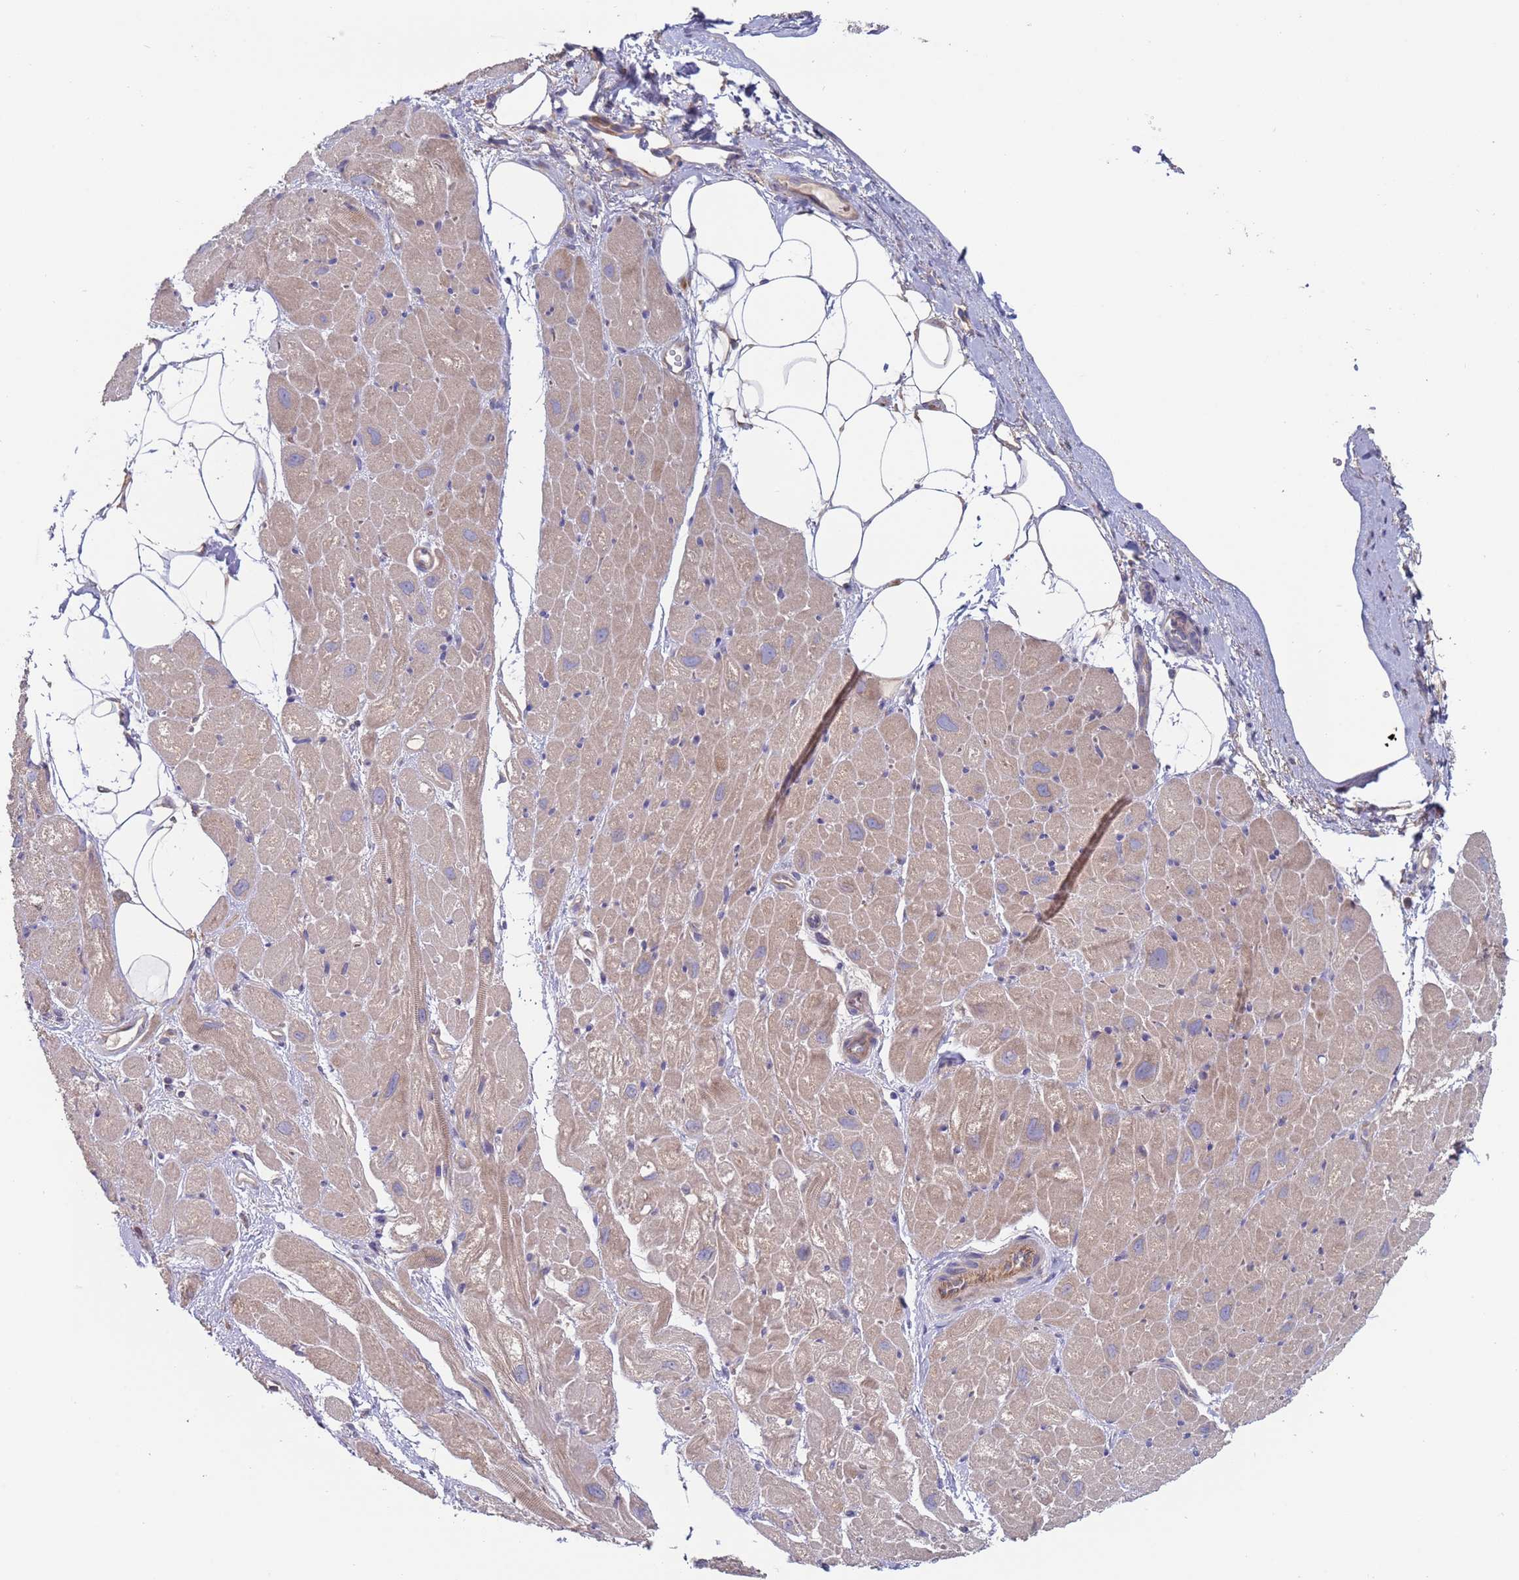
{"staining": {"intensity": "weak", "quantity": "25%-75%", "location": "cytoplasmic/membranous"}, "tissue": "heart muscle", "cell_type": "Cardiomyocytes", "image_type": "normal", "snomed": [{"axis": "morphology", "description": "Normal tissue, NOS"}, {"axis": "topography", "description": "Heart"}], "caption": "Immunohistochemical staining of benign human heart muscle displays low levels of weak cytoplasmic/membranous positivity in approximately 25%-75% of cardiomyocytes. The protein of interest is shown in brown color, while the nuclei are stained blue.", "gene": "MALRD1", "patient": {"sex": "male", "age": 50}}